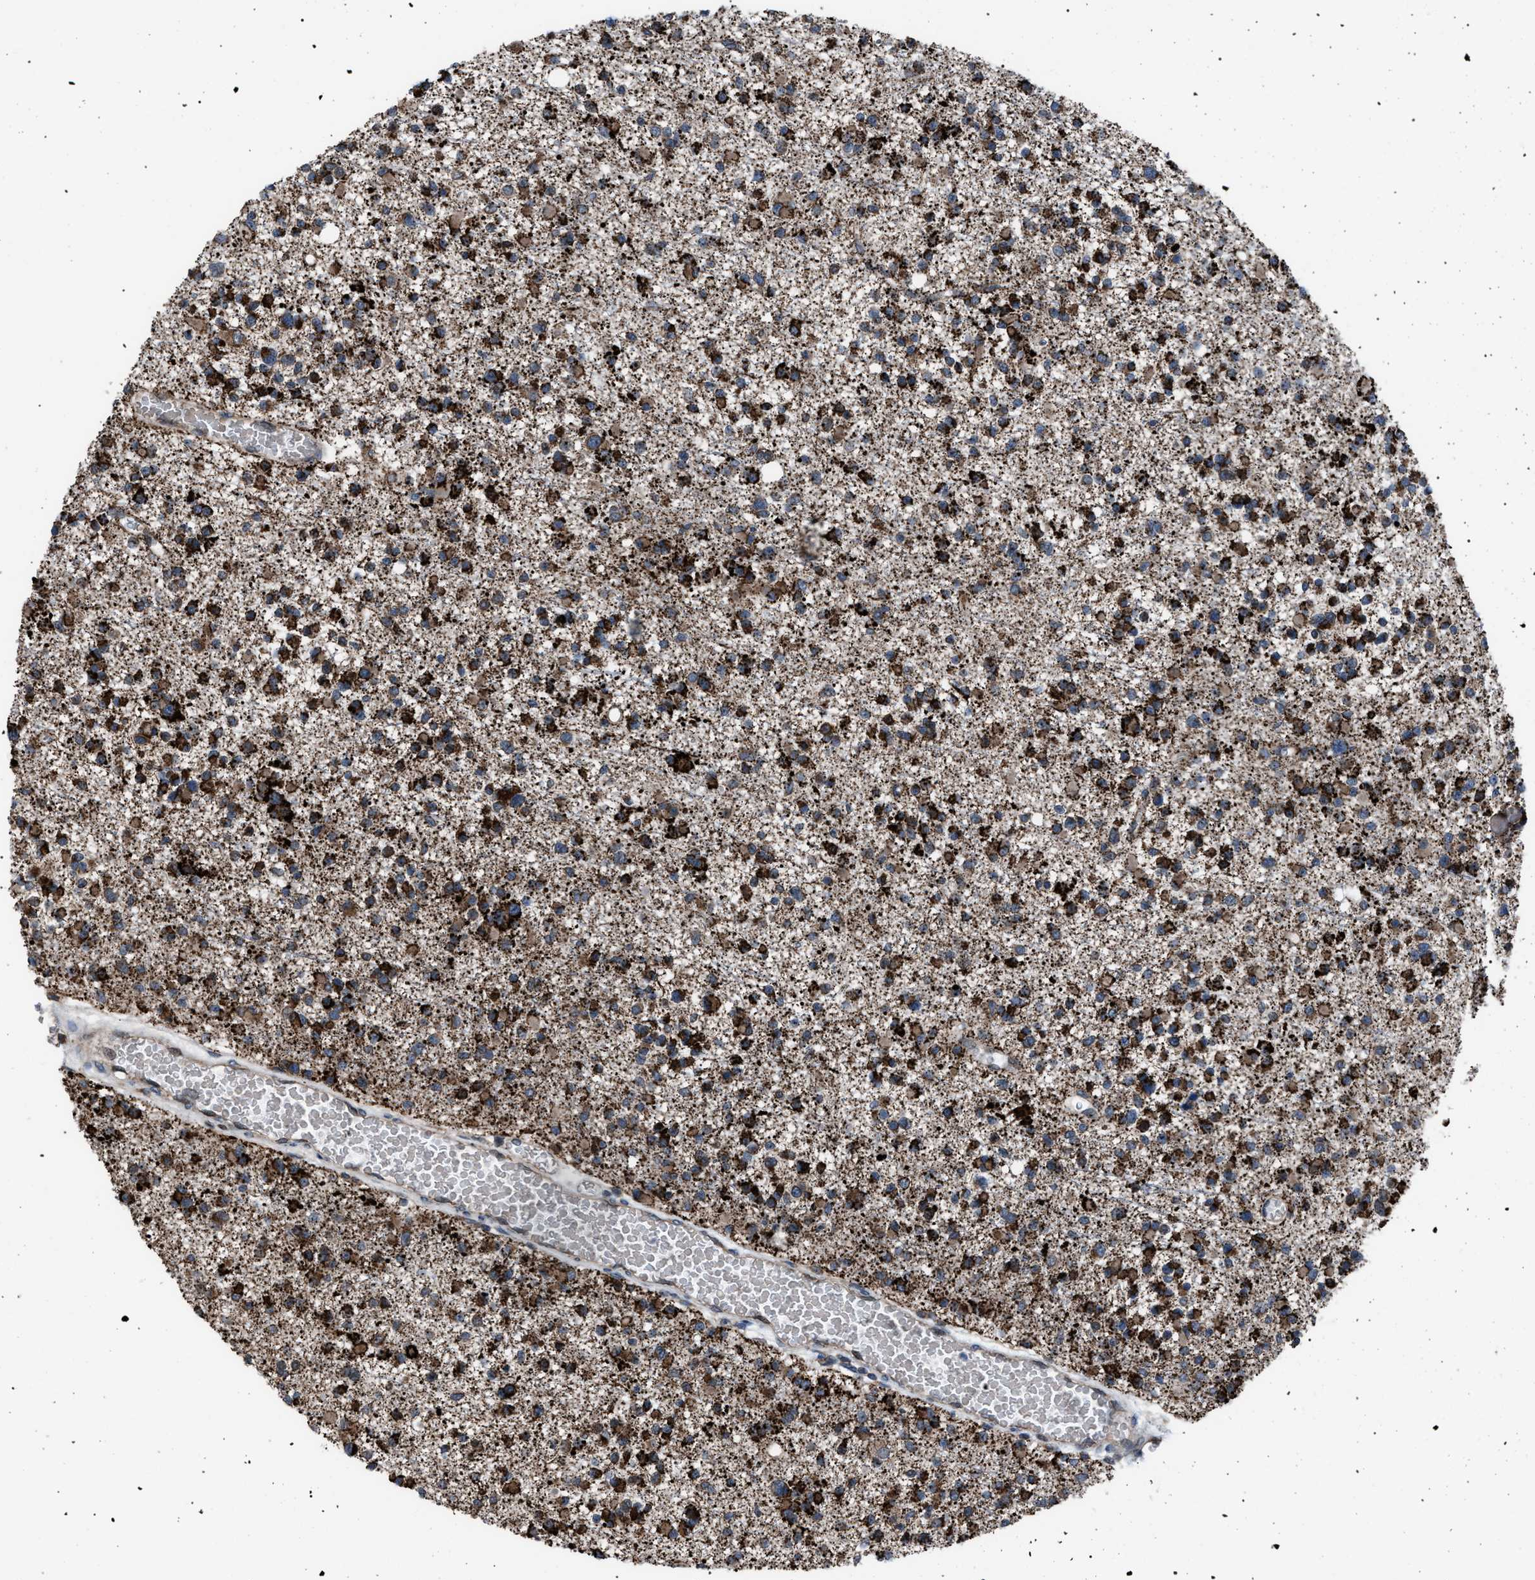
{"staining": {"intensity": "strong", "quantity": ">75%", "location": "cytoplasmic/membranous"}, "tissue": "glioma", "cell_type": "Tumor cells", "image_type": "cancer", "snomed": [{"axis": "morphology", "description": "Glioma, malignant, Low grade"}, {"axis": "topography", "description": "Brain"}], "caption": "The photomicrograph demonstrates immunohistochemical staining of malignant low-grade glioma. There is strong cytoplasmic/membranous positivity is present in approximately >75% of tumor cells.", "gene": "AGO2", "patient": {"sex": "female", "age": 22}}